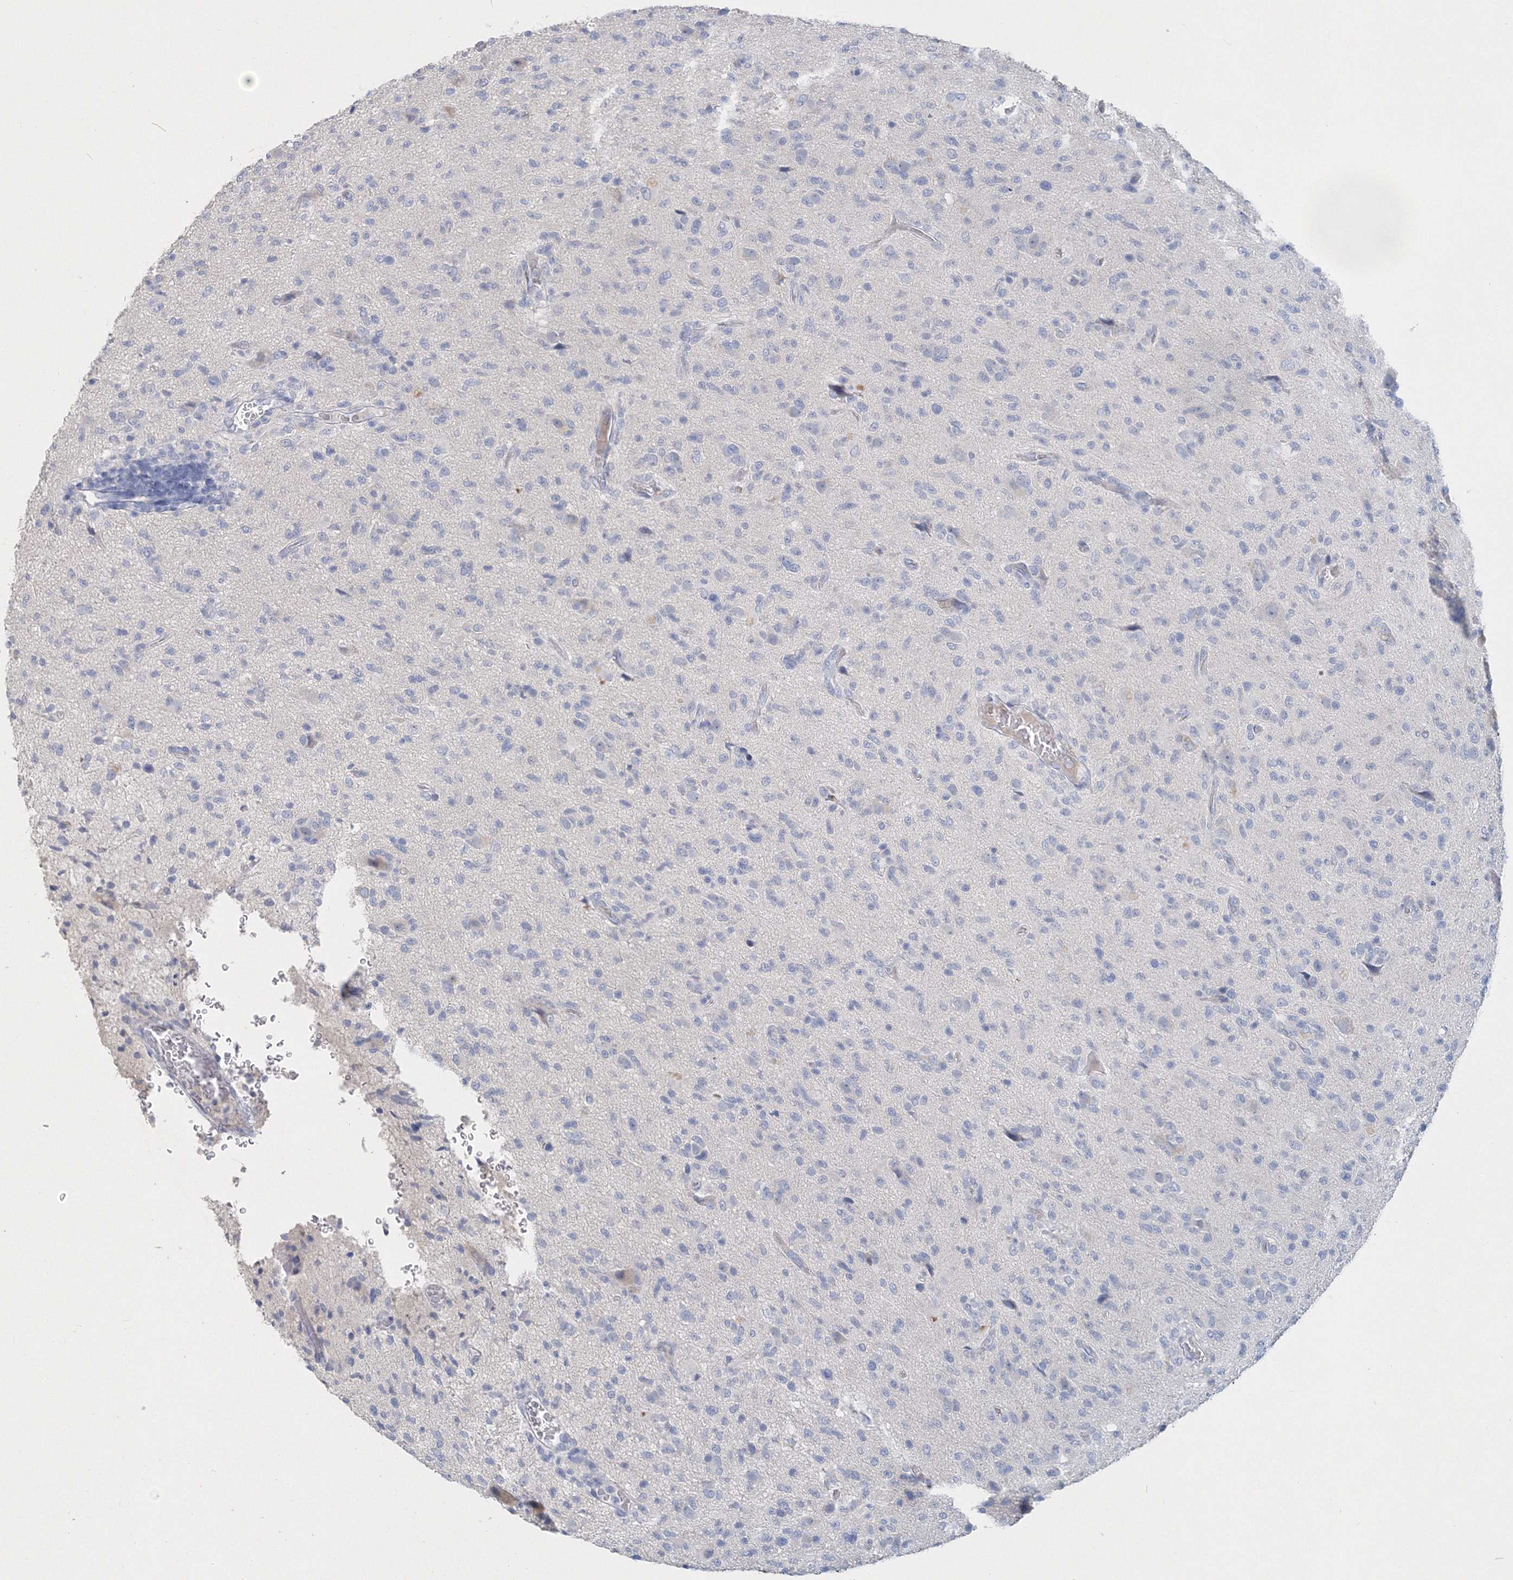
{"staining": {"intensity": "negative", "quantity": "none", "location": "none"}, "tissue": "glioma", "cell_type": "Tumor cells", "image_type": "cancer", "snomed": [{"axis": "morphology", "description": "Glioma, malignant, High grade"}, {"axis": "topography", "description": "Brain"}], "caption": "Malignant glioma (high-grade) stained for a protein using IHC exhibits no staining tumor cells.", "gene": "OSBPL6", "patient": {"sex": "female", "age": 57}}